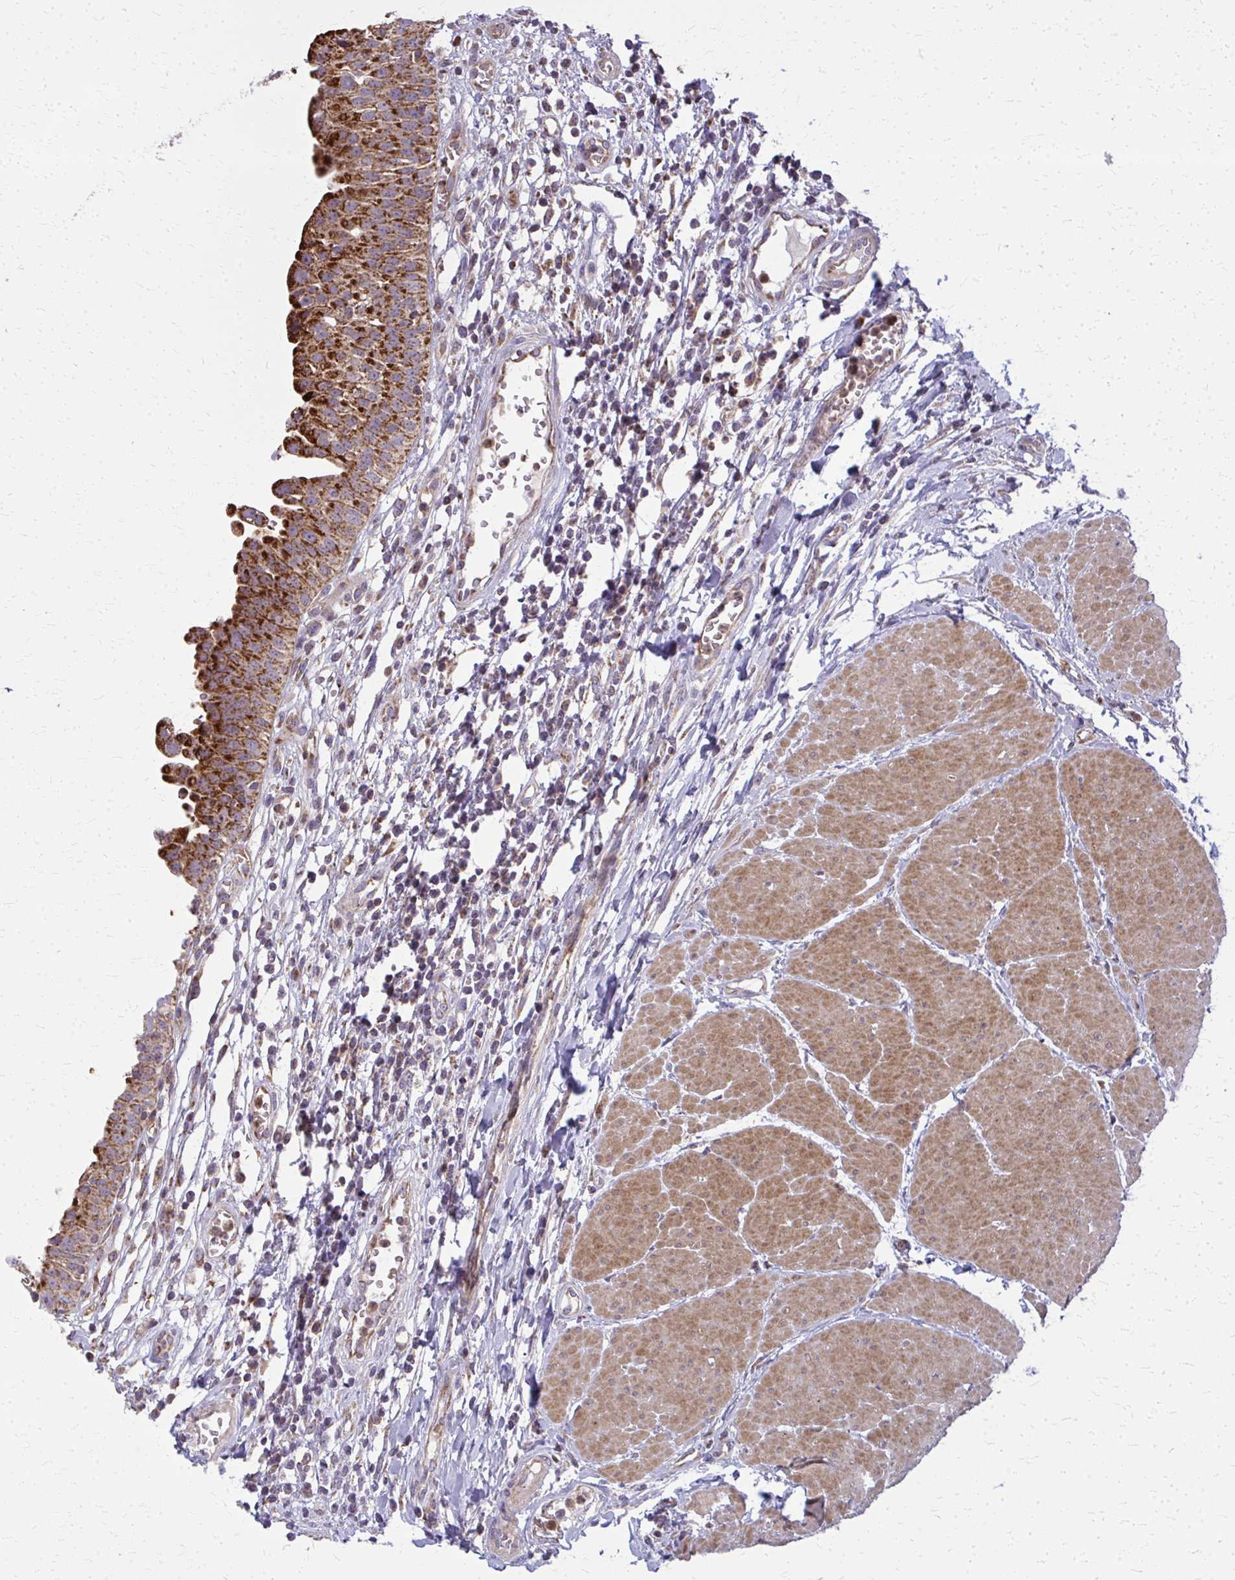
{"staining": {"intensity": "strong", "quantity": ">75%", "location": "cytoplasmic/membranous"}, "tissue": "urinary bladder", "cell_type": "Urothelial cells", "image_type": "normal", "snomed": [{"axis": "morphology", "description": "Normal tissue, NOS"}, {"axis": "topography", "description": "Urinary bladder"}], "caption": "The photomicrograph shows immunohistochemical staining of benign urinary bladder. There is strong cytoplasmic/membranous staining is identified in approximately >75% of urothelial cells.", "gene": "MCCC1", "patient": {"sex": "male", "age": 64}}